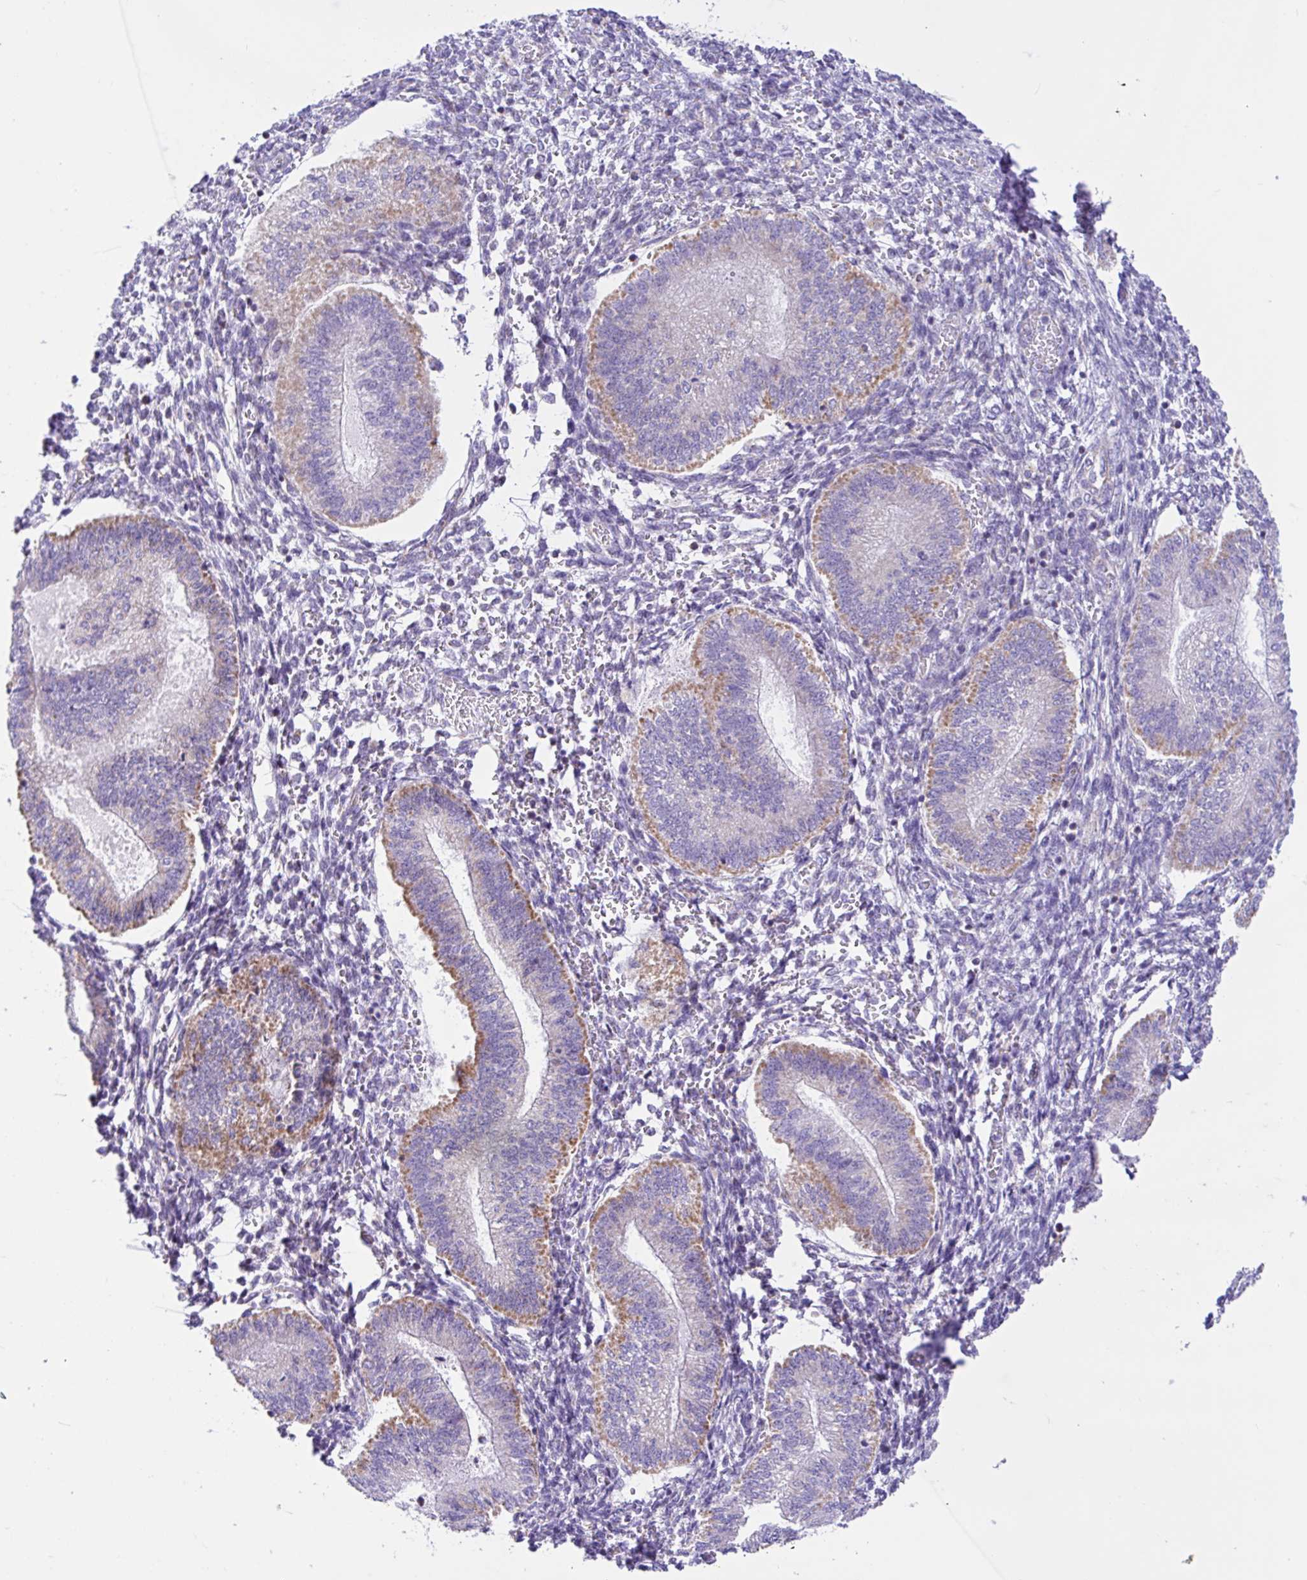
{"staining": {"intensity": "negative", "quantity": "none", "location": "none"}, "tissue": "endometrium", "cell_type": "Cells in endometrial stroma", "image_type": "normal", "snomed": [{"axis": "morphology", "description": "Normal tissue, NOS"}, {"axis": "topography", "description": "Endometrium"}], "caption": "Immunohistochemical staining of normal human endometrium displays no significant expression in cells in endometrial stroma.", "gene": "NDUFS2", "patient": {"sex": "female", "age": 25}}